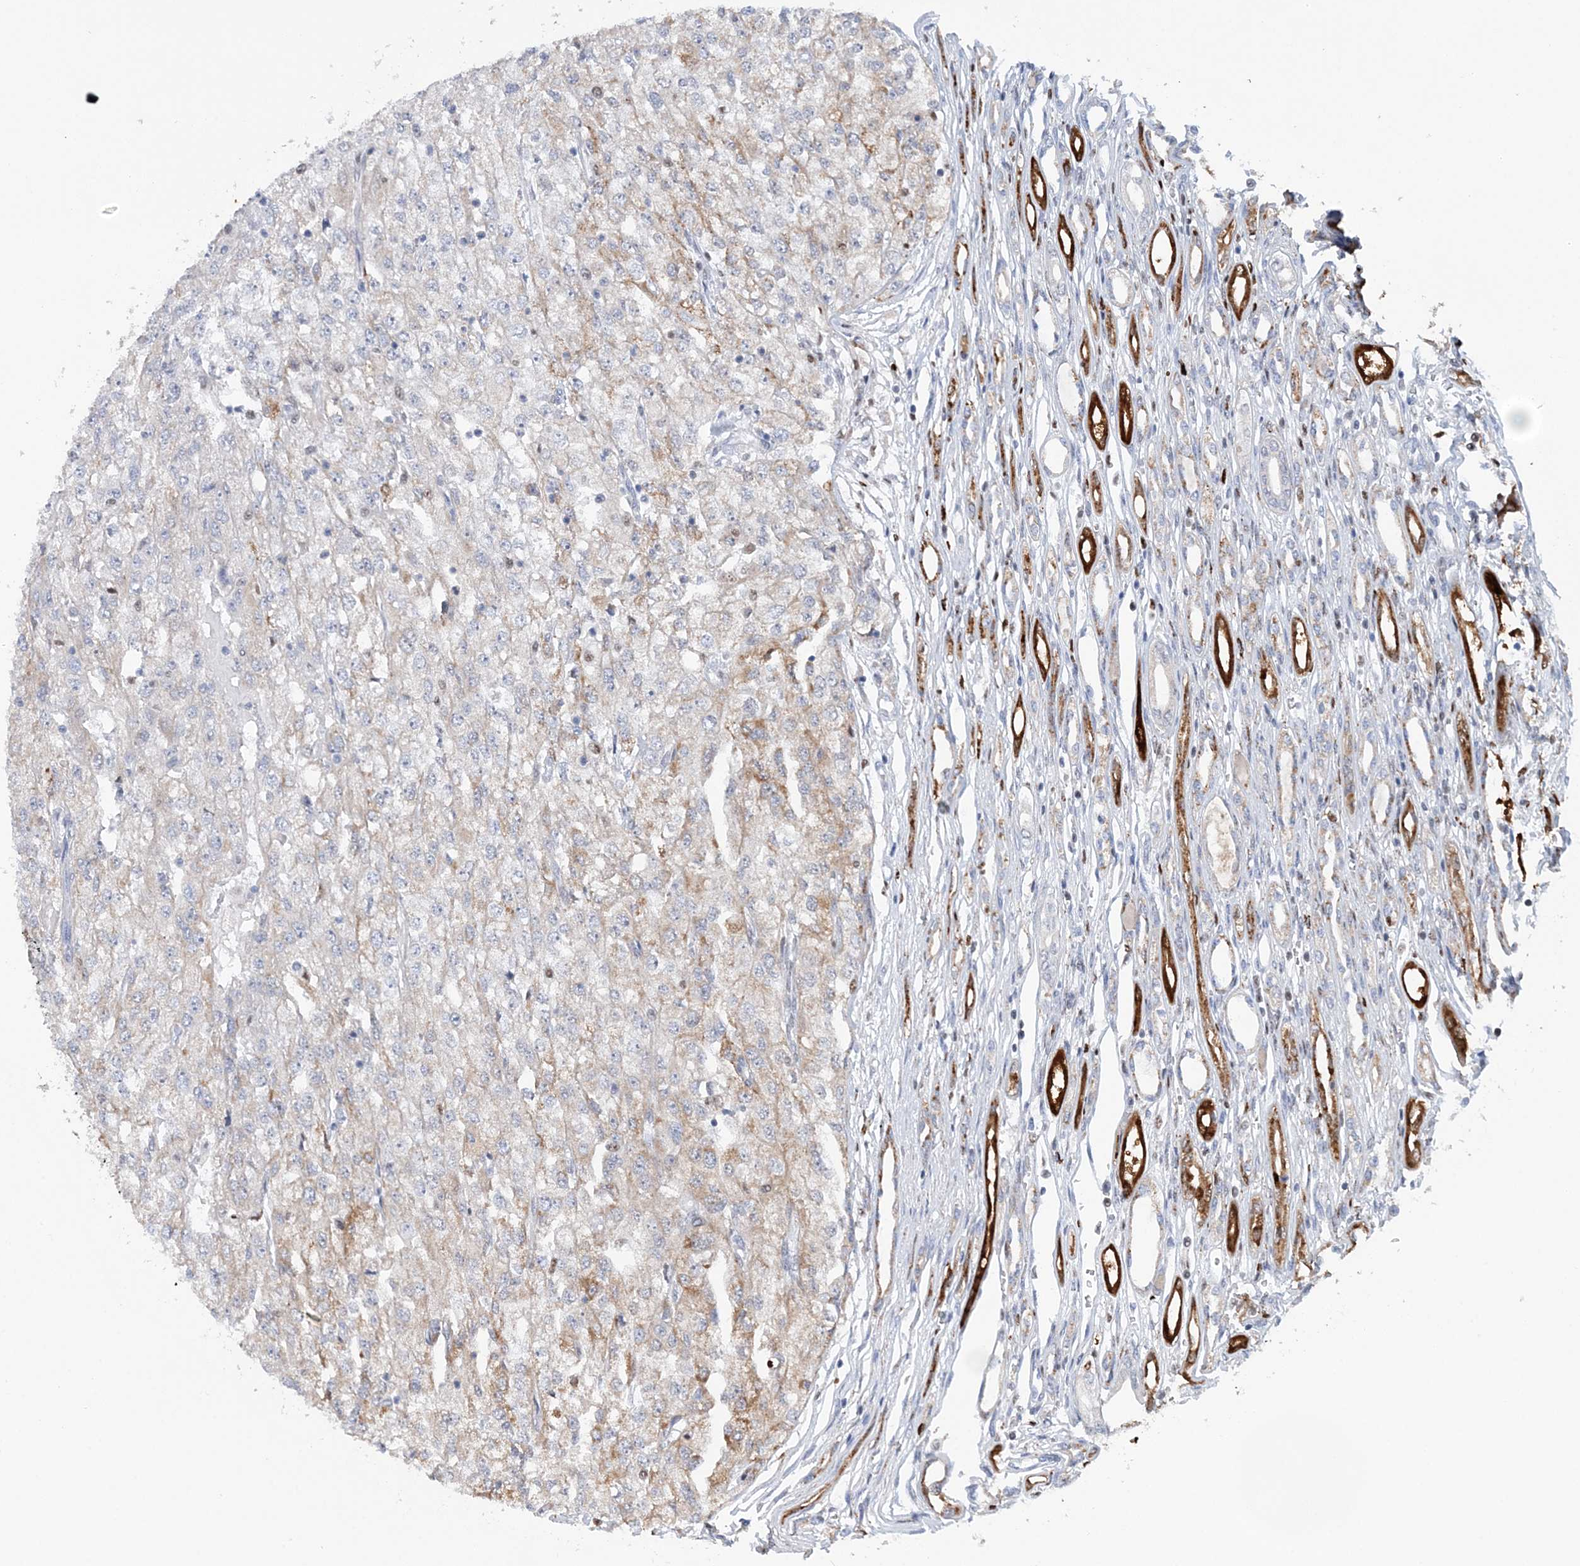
{"staining": {"intensity": "weak", "quantity": "<25%", "location": "cytoplasmic/membranous"}, "tissue": "renal cancer", "cell_type": "Tumor cells", "image_type": "cancer", "snomed": [{"axis": "morphology", "description": "Adenocarcinoma, NOS"}, {"axis": "topography", "description": "Kidney"}], "caption": "An immunohistochemistry (IHC) image of adenocarcinoma (renal) is shown. There is no staining in tumor cells of adenocarcinoma (renal). (DAB (3,3'-diaminobenzidine) immunohistochemistry, high magnification).", "gene": "NIT2", "patient": {"sex": "female", "age": 54}}